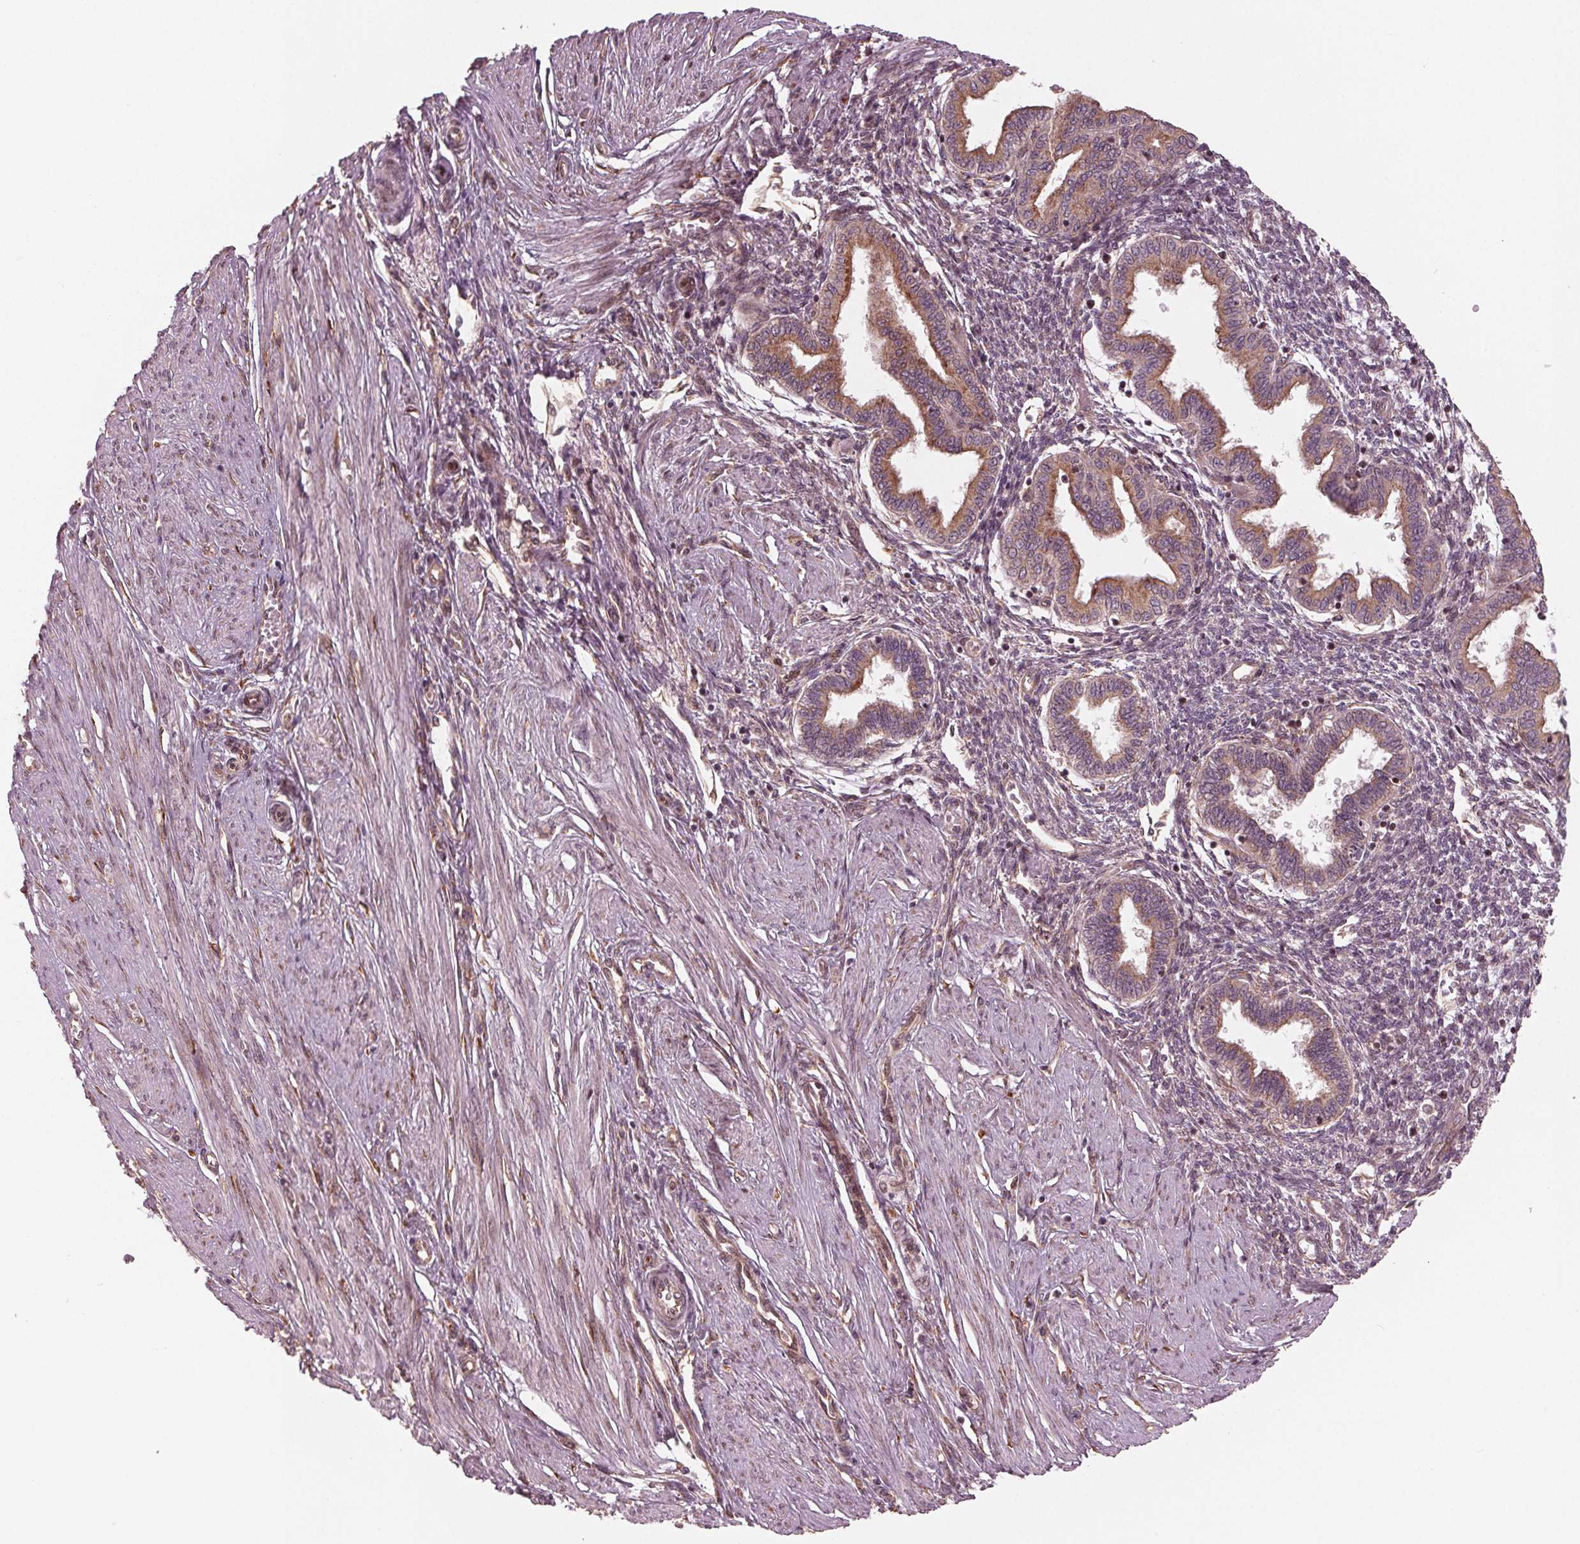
{"staining": {"intensity": "weak", "quantity": "<25%", "location": "cytoplasmic/membranous"}, "tissue": "endometrium", "cell_type": "Cells in endometrial stroma", "image_type": "normal", "snomed": [{"axis": "morphology", "description": "Normal tissue, NOS"}, {"axis": "topography", "description": "Endometrium"}], "caption": "A histopathology image of human endometrium is negative for staining in cells in endometrial stroma. (Brightfield microscopy of DAB (3,3'-diaminobenzidine) immunohistochemistry (IHC) at high magnification).", "gene": "CMIP", "patient": {"sex": "female", "age": 33}}